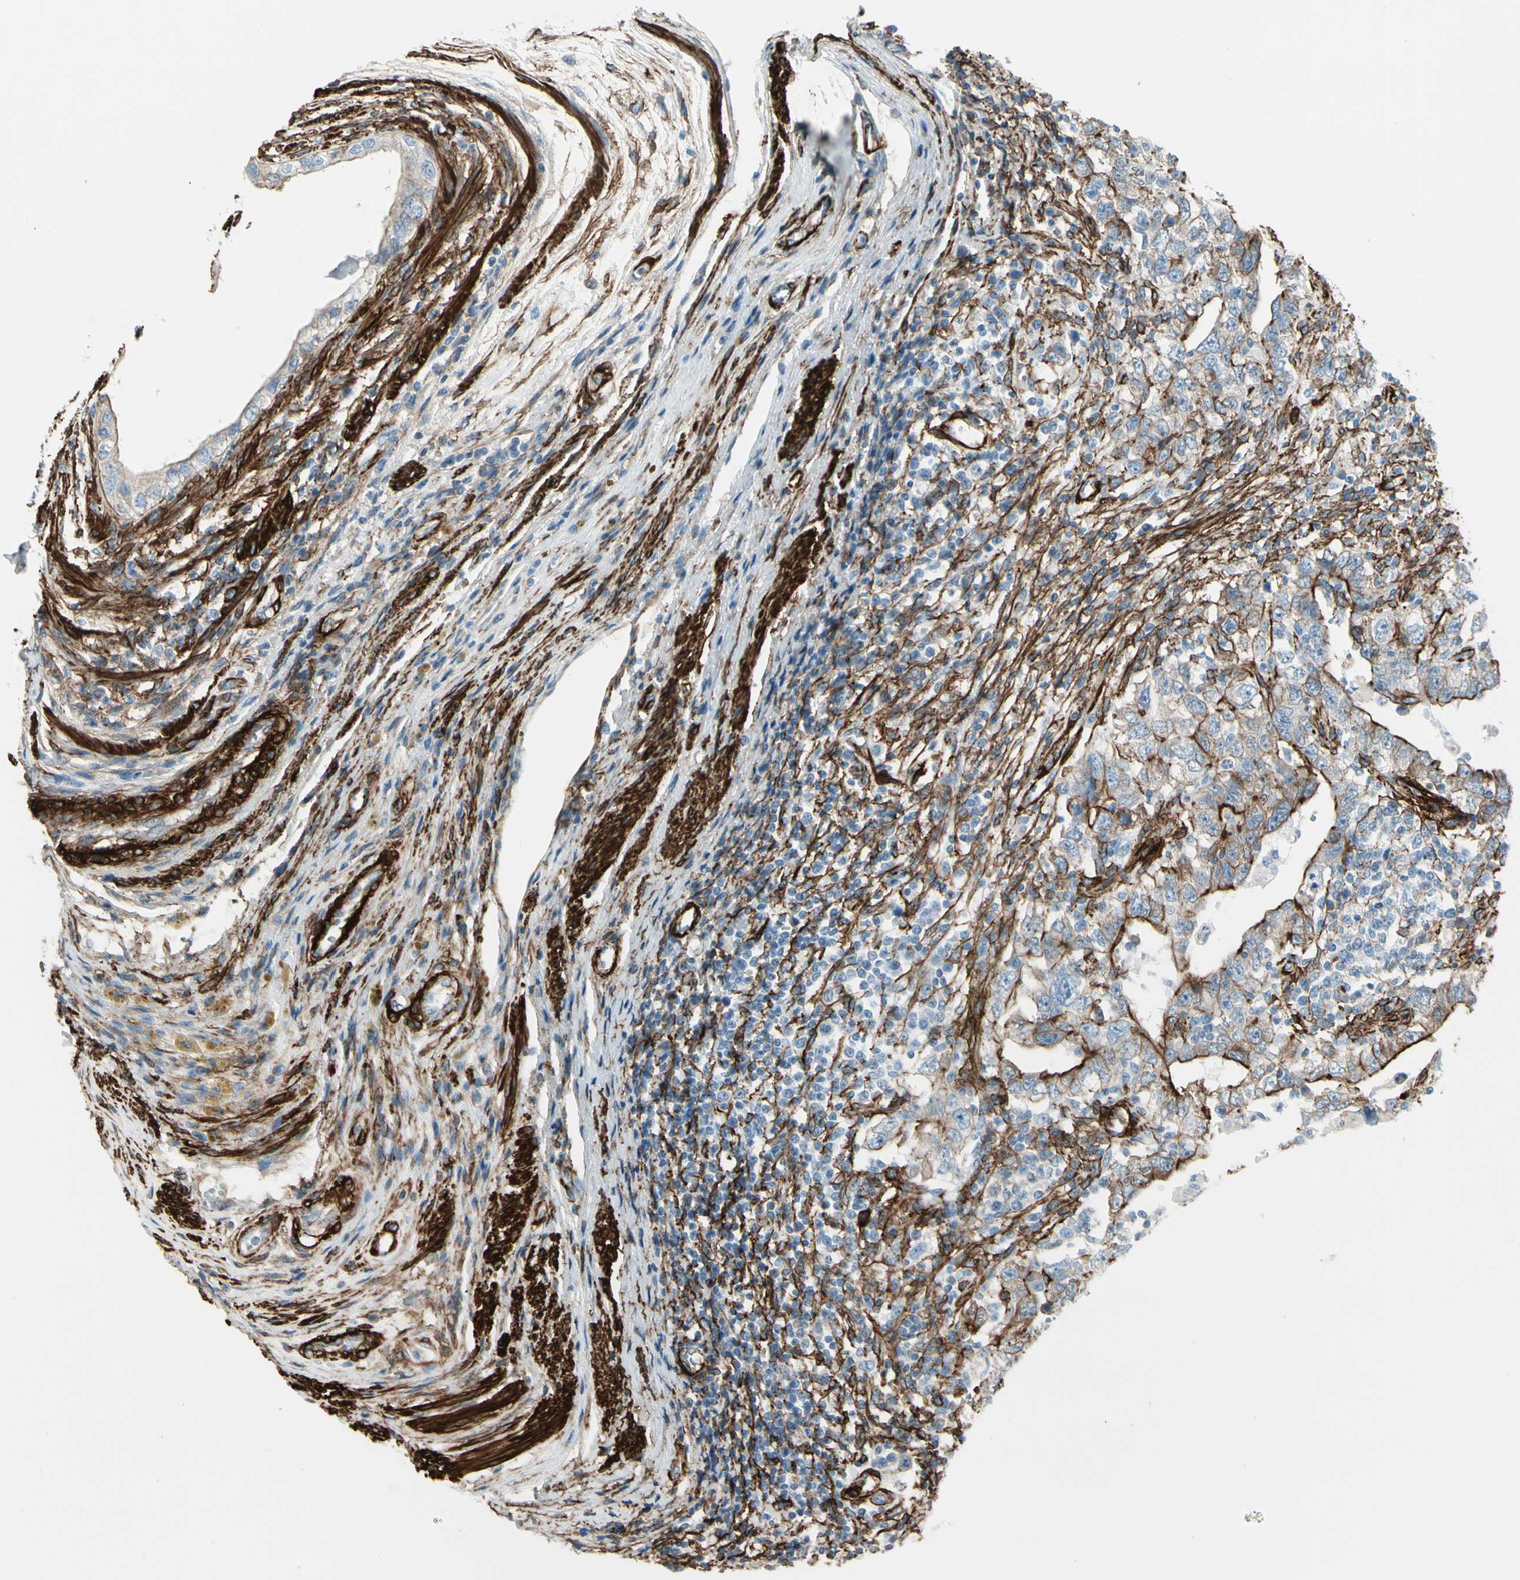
{"staining": {"intensity": "moderate", "quantity": "25%-75%", "location": "cytoplasmic/membranous"}, "tissue": "testis cancer", "cell_type": "Tumor cells", "image_type": "cancer", "snomed": [{"axis": "morphology", "description": "Carcinoma, Embryonal, NOS"}, {"axis": "topography", "description": "Testis"}], "caption": "The image demonstrates a brown stain indicating the presence of a protein in the cytoplasmic/membranous of tumor cells in testis cancer. The protein of interest is stained brown, and the nuclei are stained in blue (DAB (3,3'-diaminobenzidine) IHC with brightfield microscopy, high magnification).", "gene": "CALD1", "patient": {"sex": "male", "age": 26}}